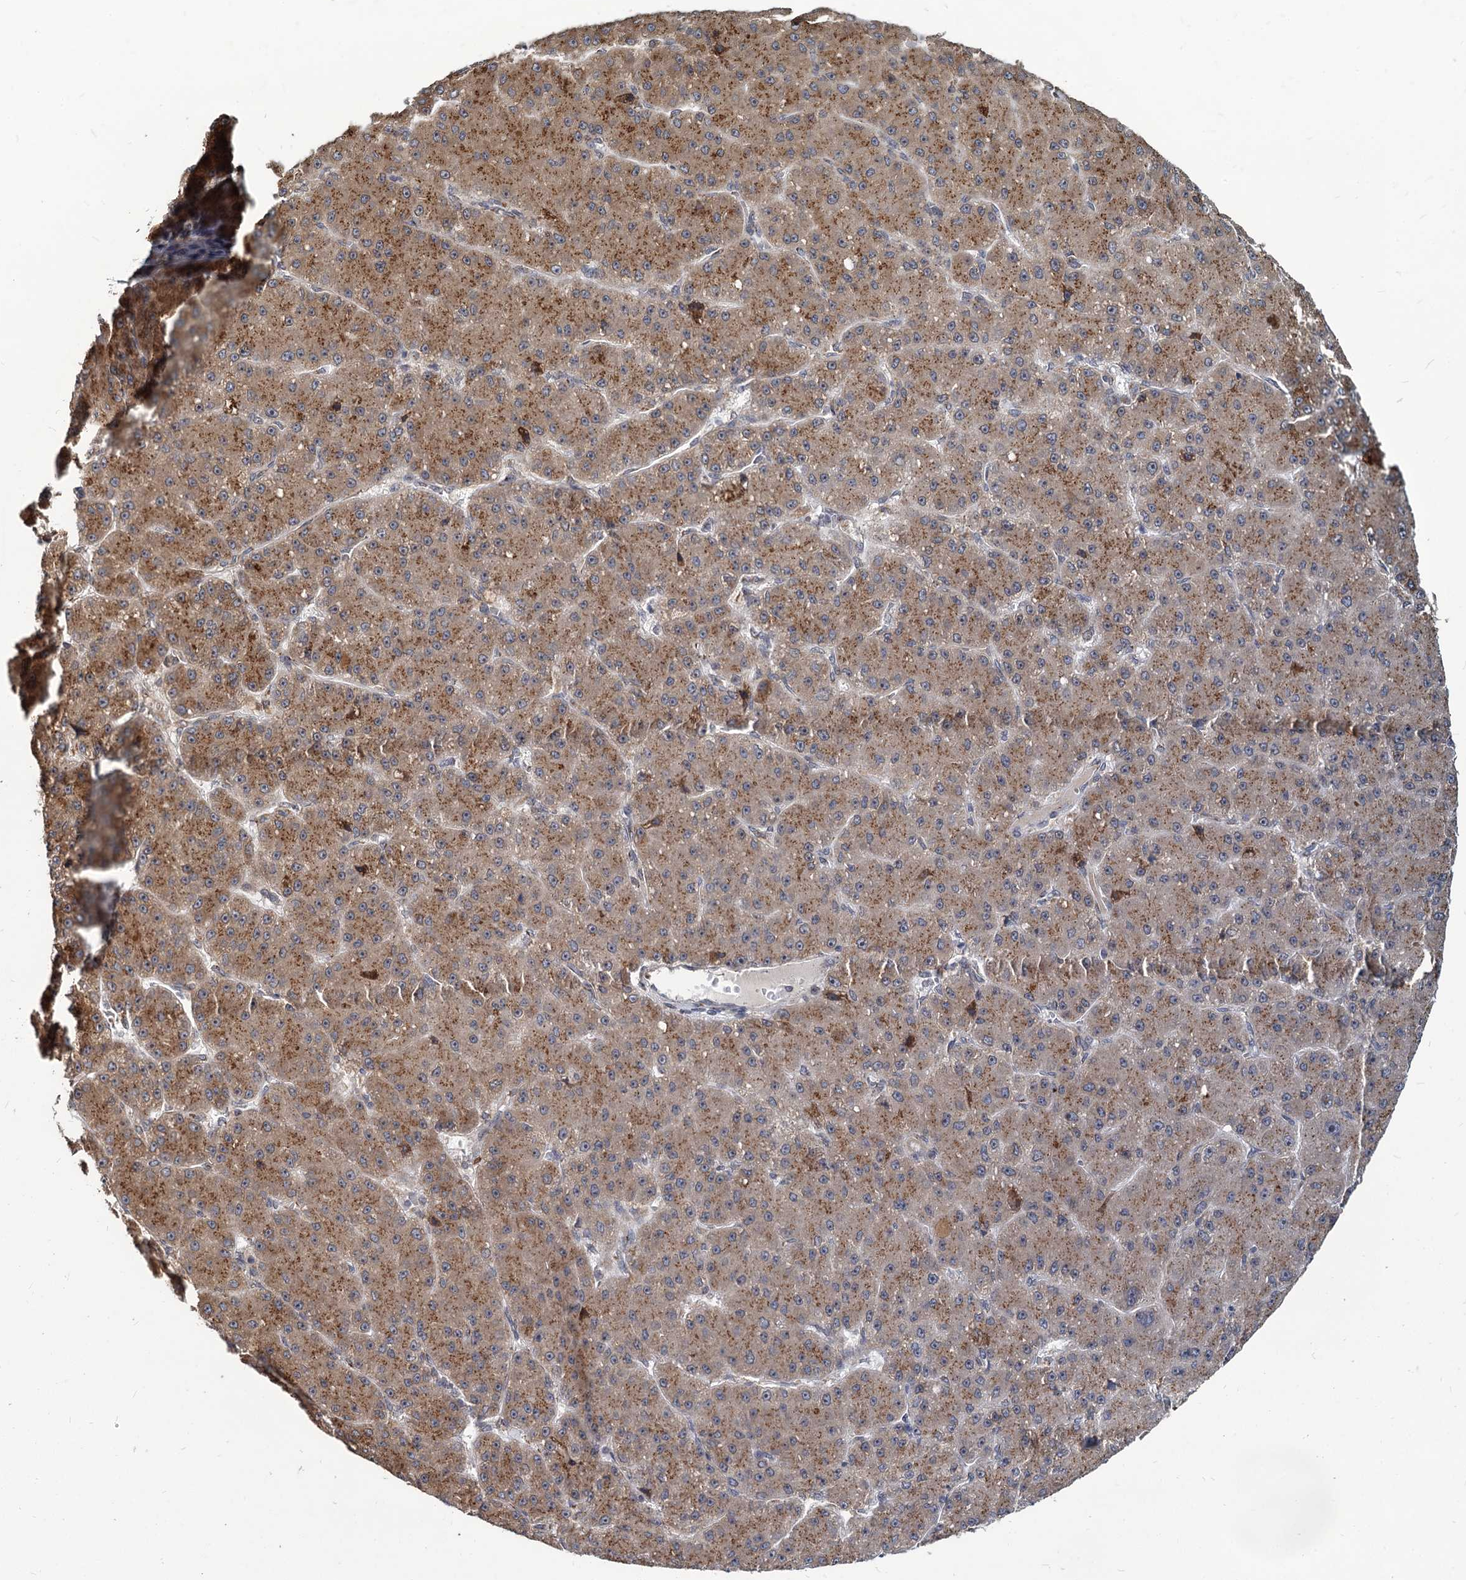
{"staining": {"intensity": "moderate", "quantity": ">75%", "location": "cytoplasmic/membranous"}, "tissue": "liver cancer", "cell_type": "Tumor cells", "image_type": "cancer", "snomed": [{"axis": "morphology", "description": "Carcinoma, Hepatocellular, NOS"}, {"axis": "topography", "description": "Liver"}], "caption": "Liver hepatocellular carcinoma stained for a protein shows moderate cytoplasmic/membranous positivity in tumor cells.", "gene": "SAAL1", "patient": {"sex": "male", "age": 67}}